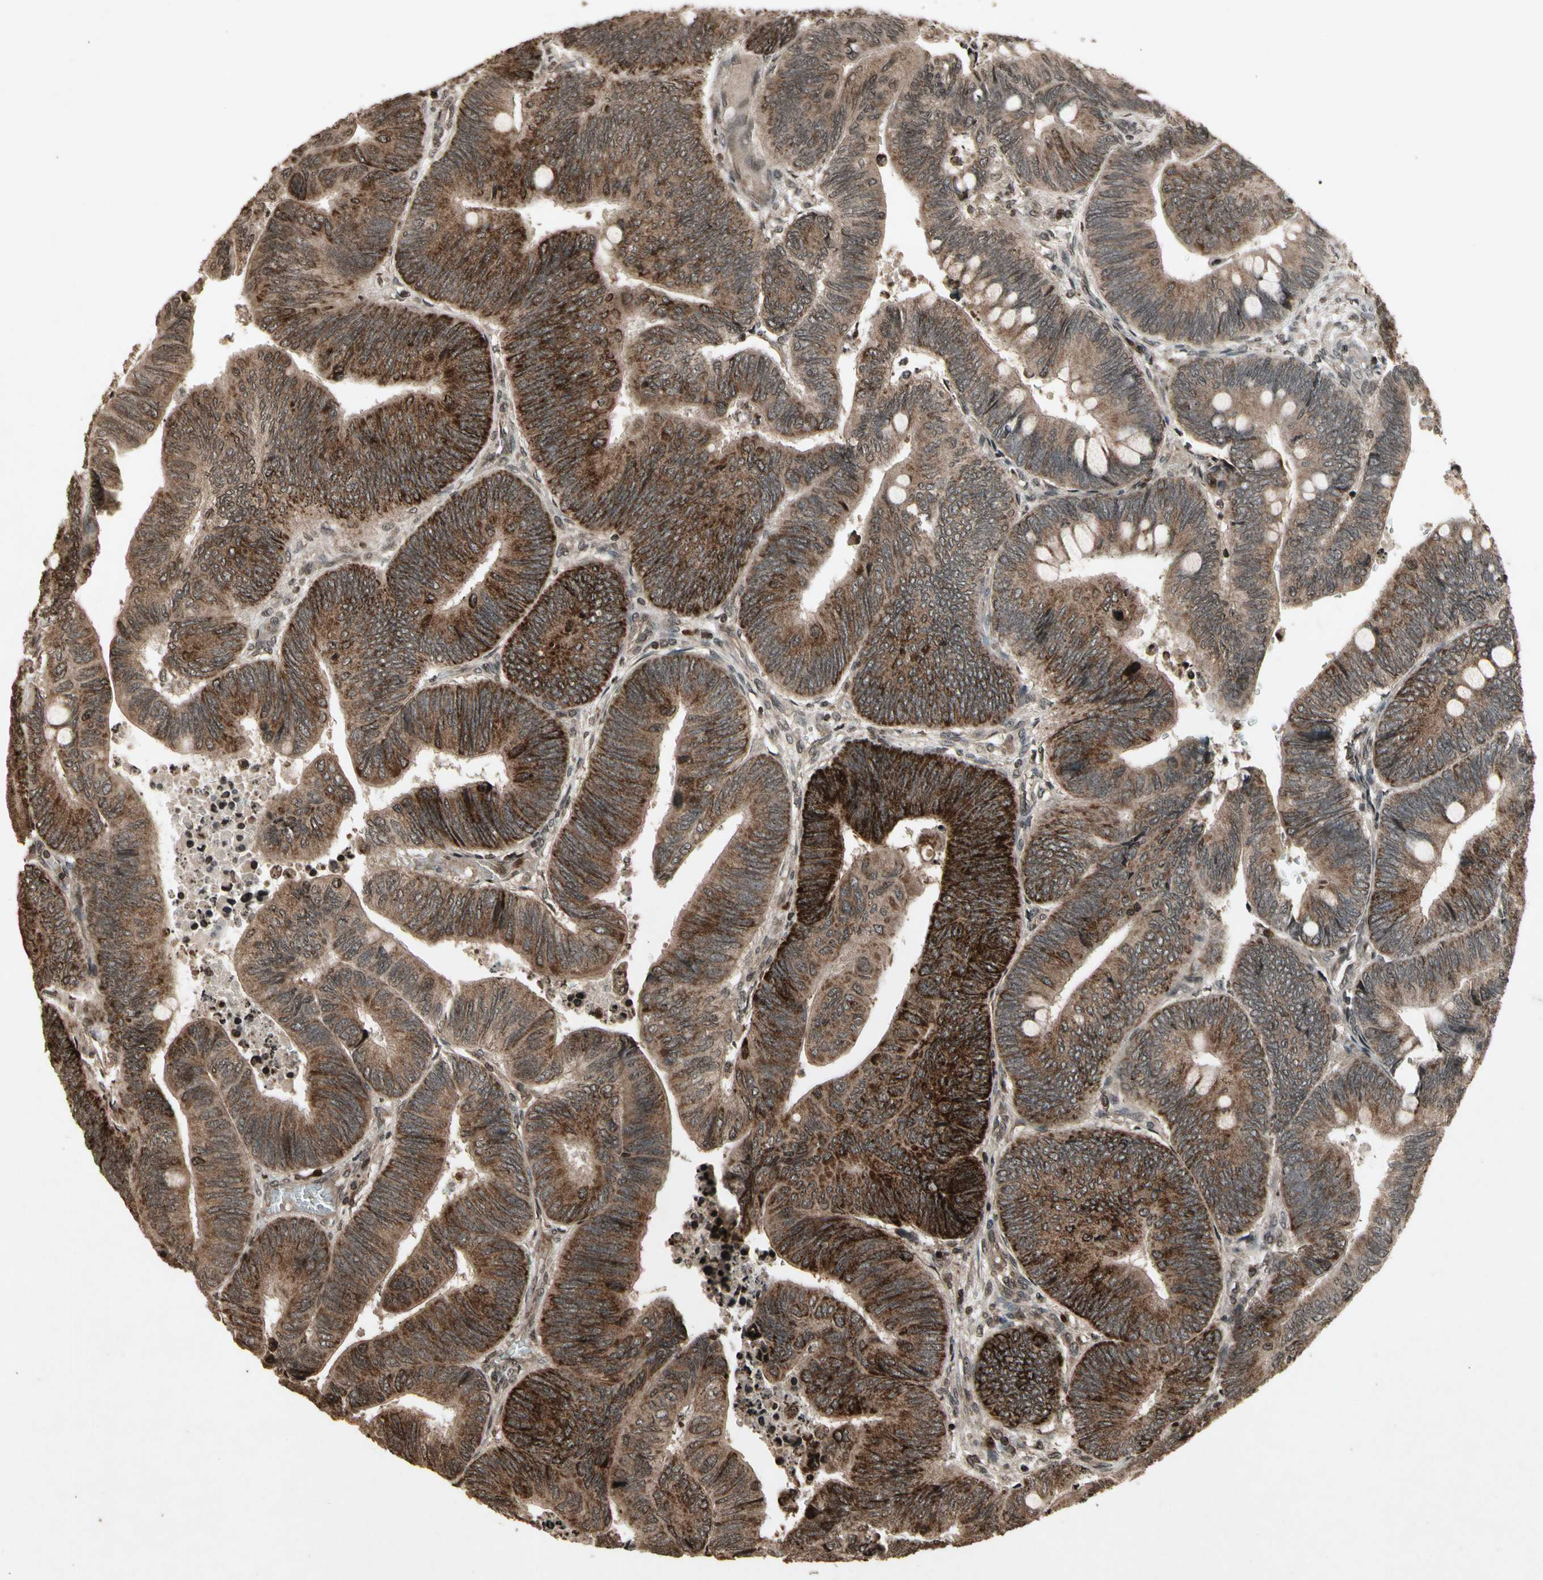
{"staining": {"intensity": "strong", "quantity": ">75%", "location": "cytoplasmic/membranous"}, "tissue": "colorectal cancer", "cell_type": "Tumor cells", "image_type": "cancer", "snomed": [{"axis": "morphology", "description": "Normal tissue, NOS"}, {"axis": "morphology", "description": "Adenocarcinoma, NOS"}, {"axis": "topography", "description": "Rectum"}, {"axis": "topography", "description": "Peripheral nerve tissue"}], "caption": "A micrograph showing strong cytoplasmic/membranous staining in about >75% of tumor cells in colorectal adenocarcinoma, as visualized by brown immunohistochemical staining.", "gene": "GLRX", "patient": {"sex": "male", "age": 92}}